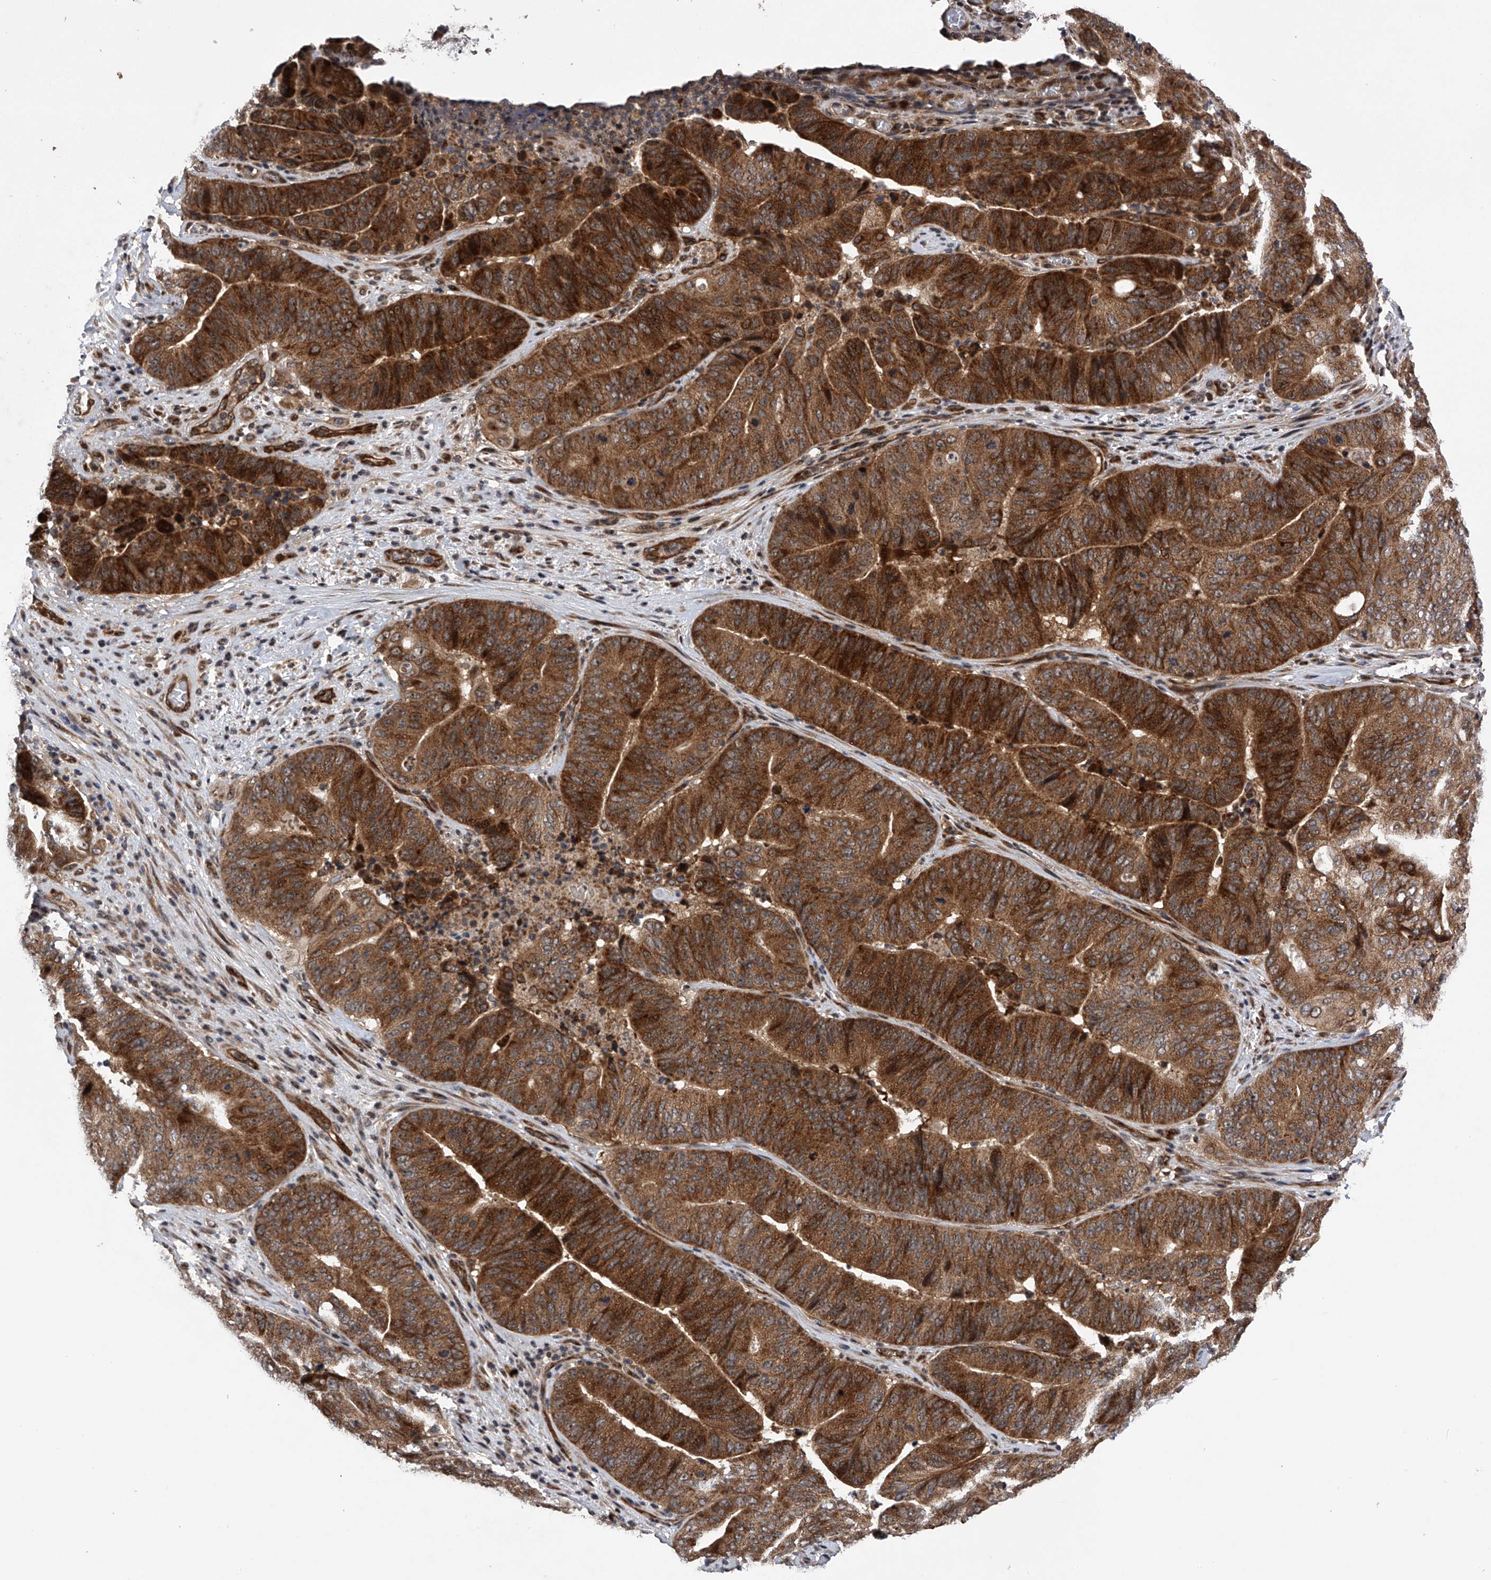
{"staining": {"intensity": "strong", "quantity": ">75%", "location": "cytoplasmic/membranous"}, "tissue": "pancreatic cancer", "cell_type": "Tumor cells", "image_type": "cancer", "snomed": [{"axis": "morphology", "description": "Adenocarcinoma, NOS"}, {"axis": "topography", "description": "Pancreas"}], "caption": "A high-resolution histopathology image shows immunohistochemistry (IHC) staining of pancreatic cancer (adenocarcinoma), which exhibits strong cytoplasmic/membranous positivity in about >75% of tumor cells.", "gene": "MAP3K11", "patient": {"sex": "female", "age": 77}}